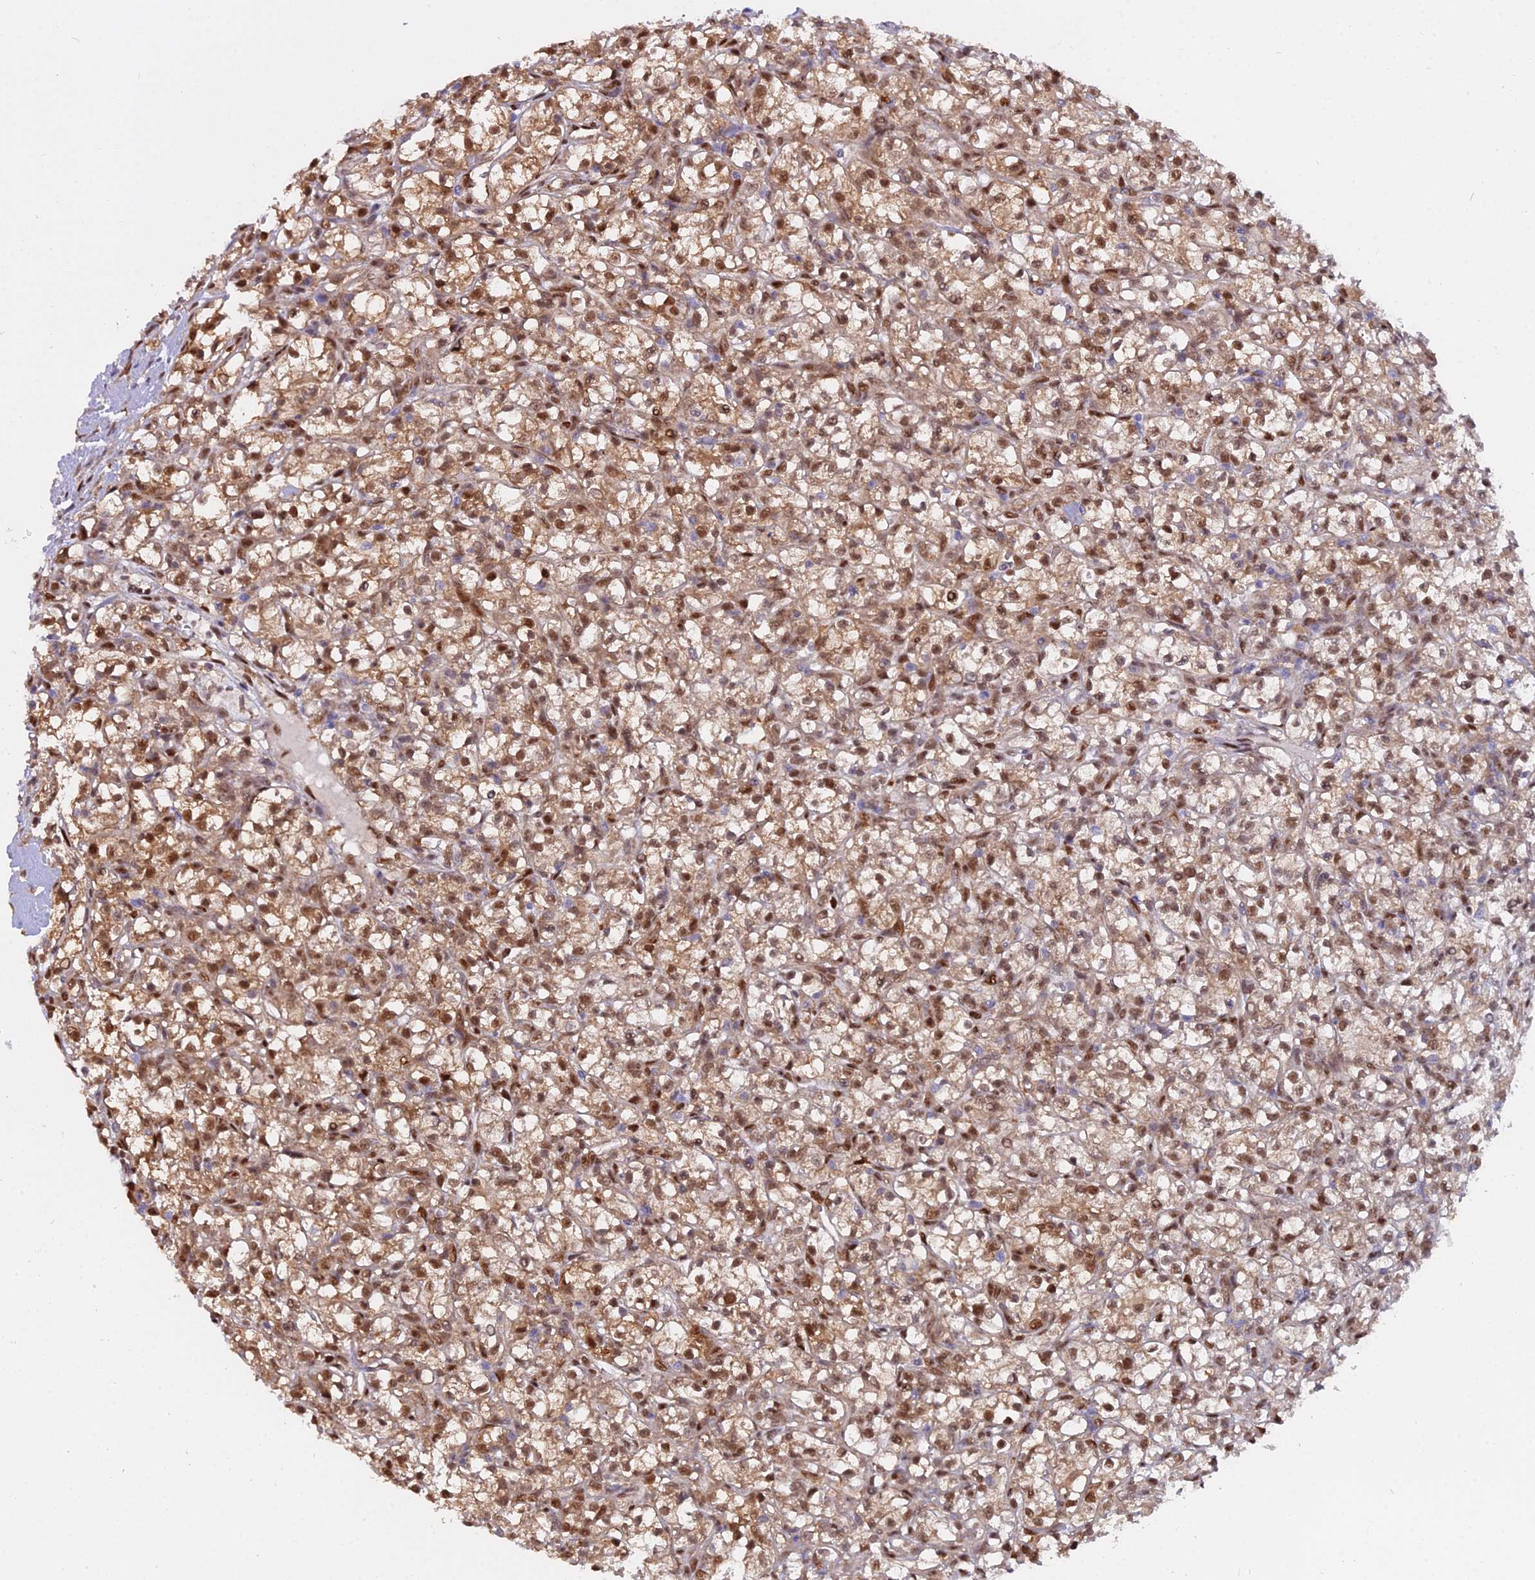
{"staining": {"intensity": "moderate", "quantity": ">75%", "location": "cytoplasmic/membranous,nuclear"}, "tissue": "renal cancer", "cell_type": "Tumor cells", "image_type": "cancer", "snomed": [{"axis": "morphology", "description": "Adenocarcinoma, NOS"}, {"axis": "topography", "description": "Kidney"}], "caption": "About >75% of tumor cells in human renal adenocarcinoma show moderate cytoplasmic/membranous and nuclear protein expression as visualized by brown immunohistochemical staining.", "gene": "NPEPL1", "patient": {"sex": "female", "age": 59}}